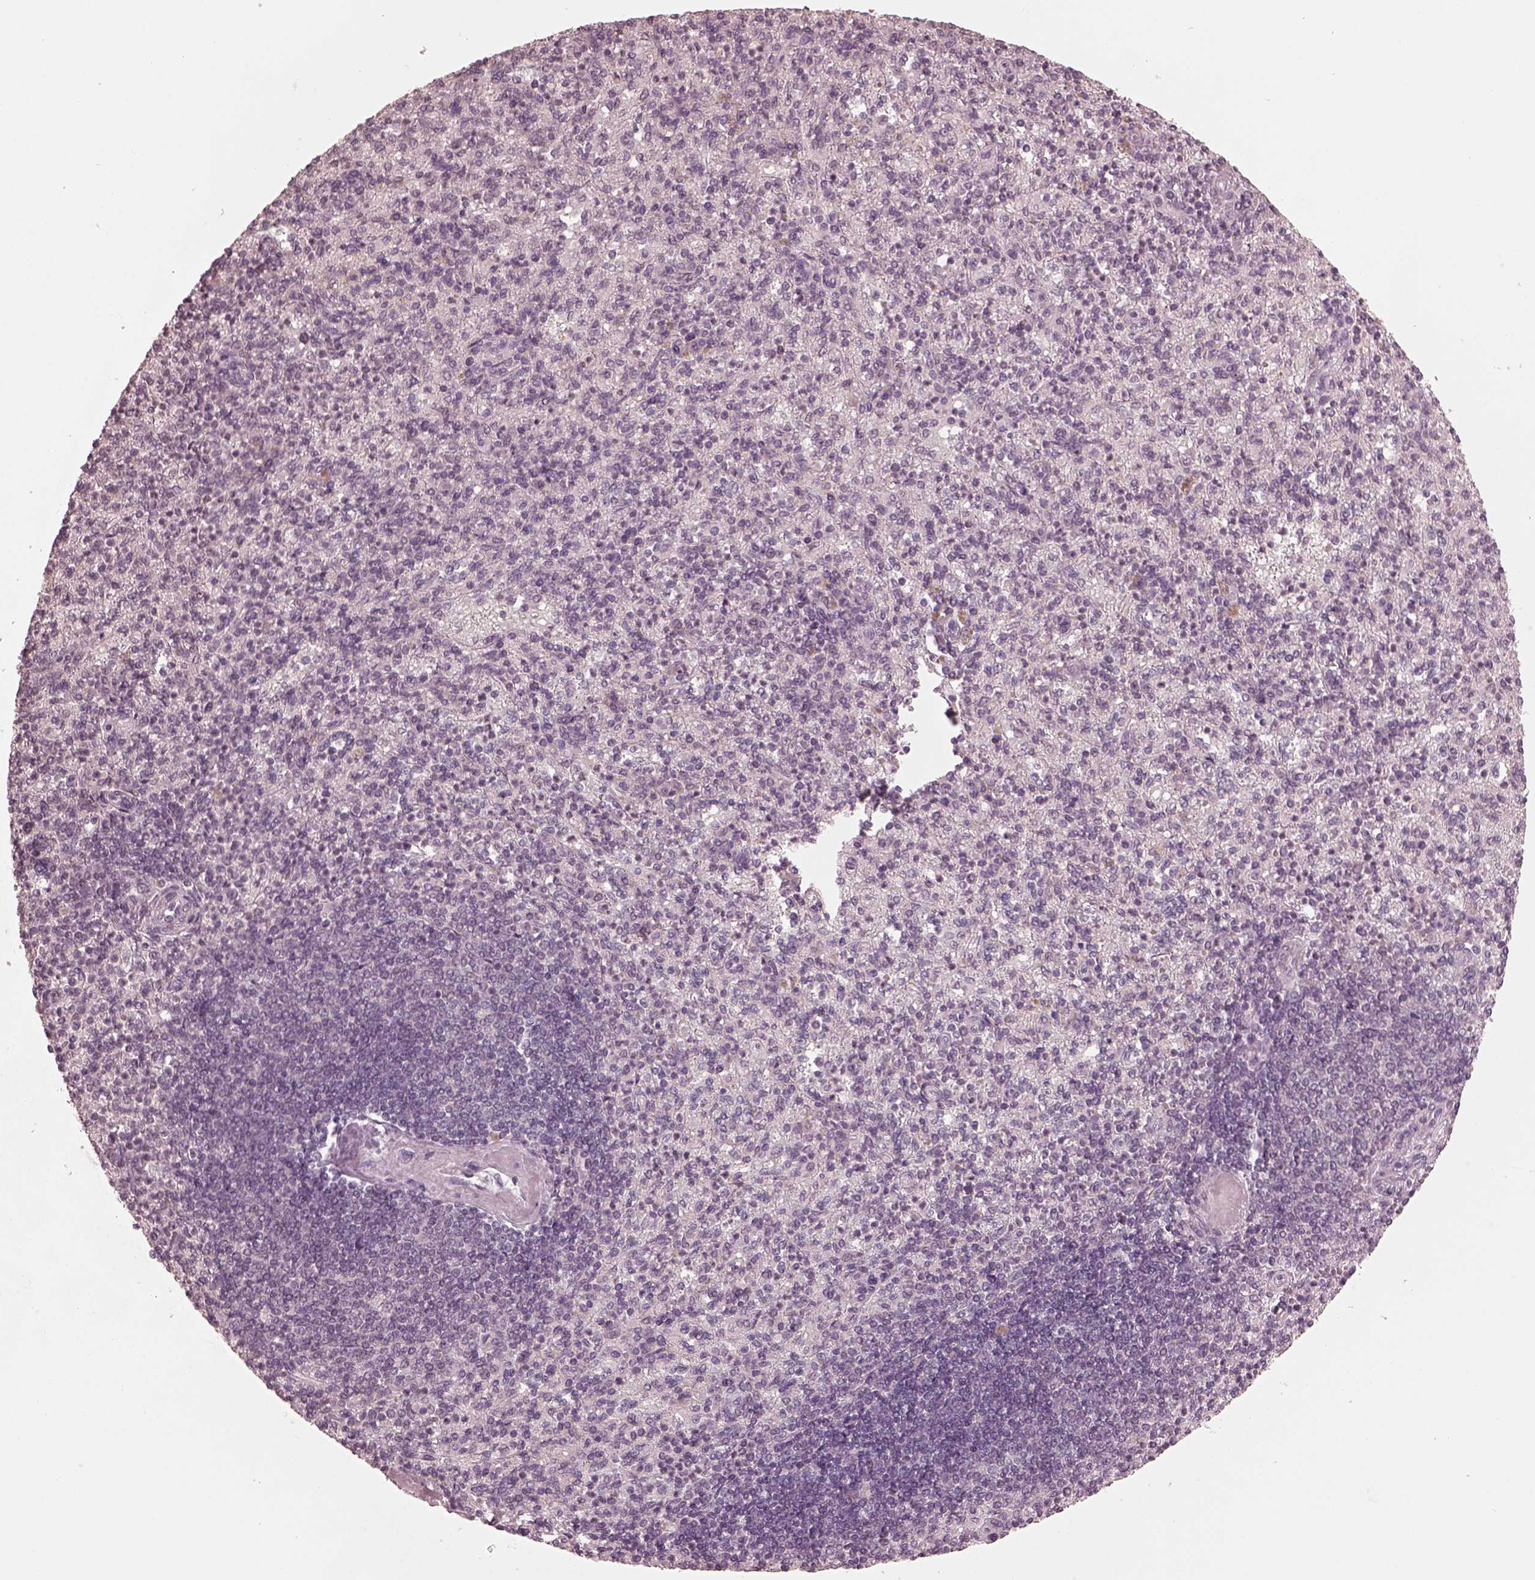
{"staining": {"intensity": "negative", "quantity": "none", "location": "none"}, "tissue": "spleen", "cell_type": "Cells in red pulp", "image_type": "normal", "snomed": [{"axis": "morphology", "description": "Normal tissue, NOS"}, {"axis": "topography", "description": "Spleen"}], "caption": "Immunohistochemistry of normal spleen demonstrates no expression in cells in red pulp.", "gene": "RGS7", "patient": {"sex": "female", "age": 74}}